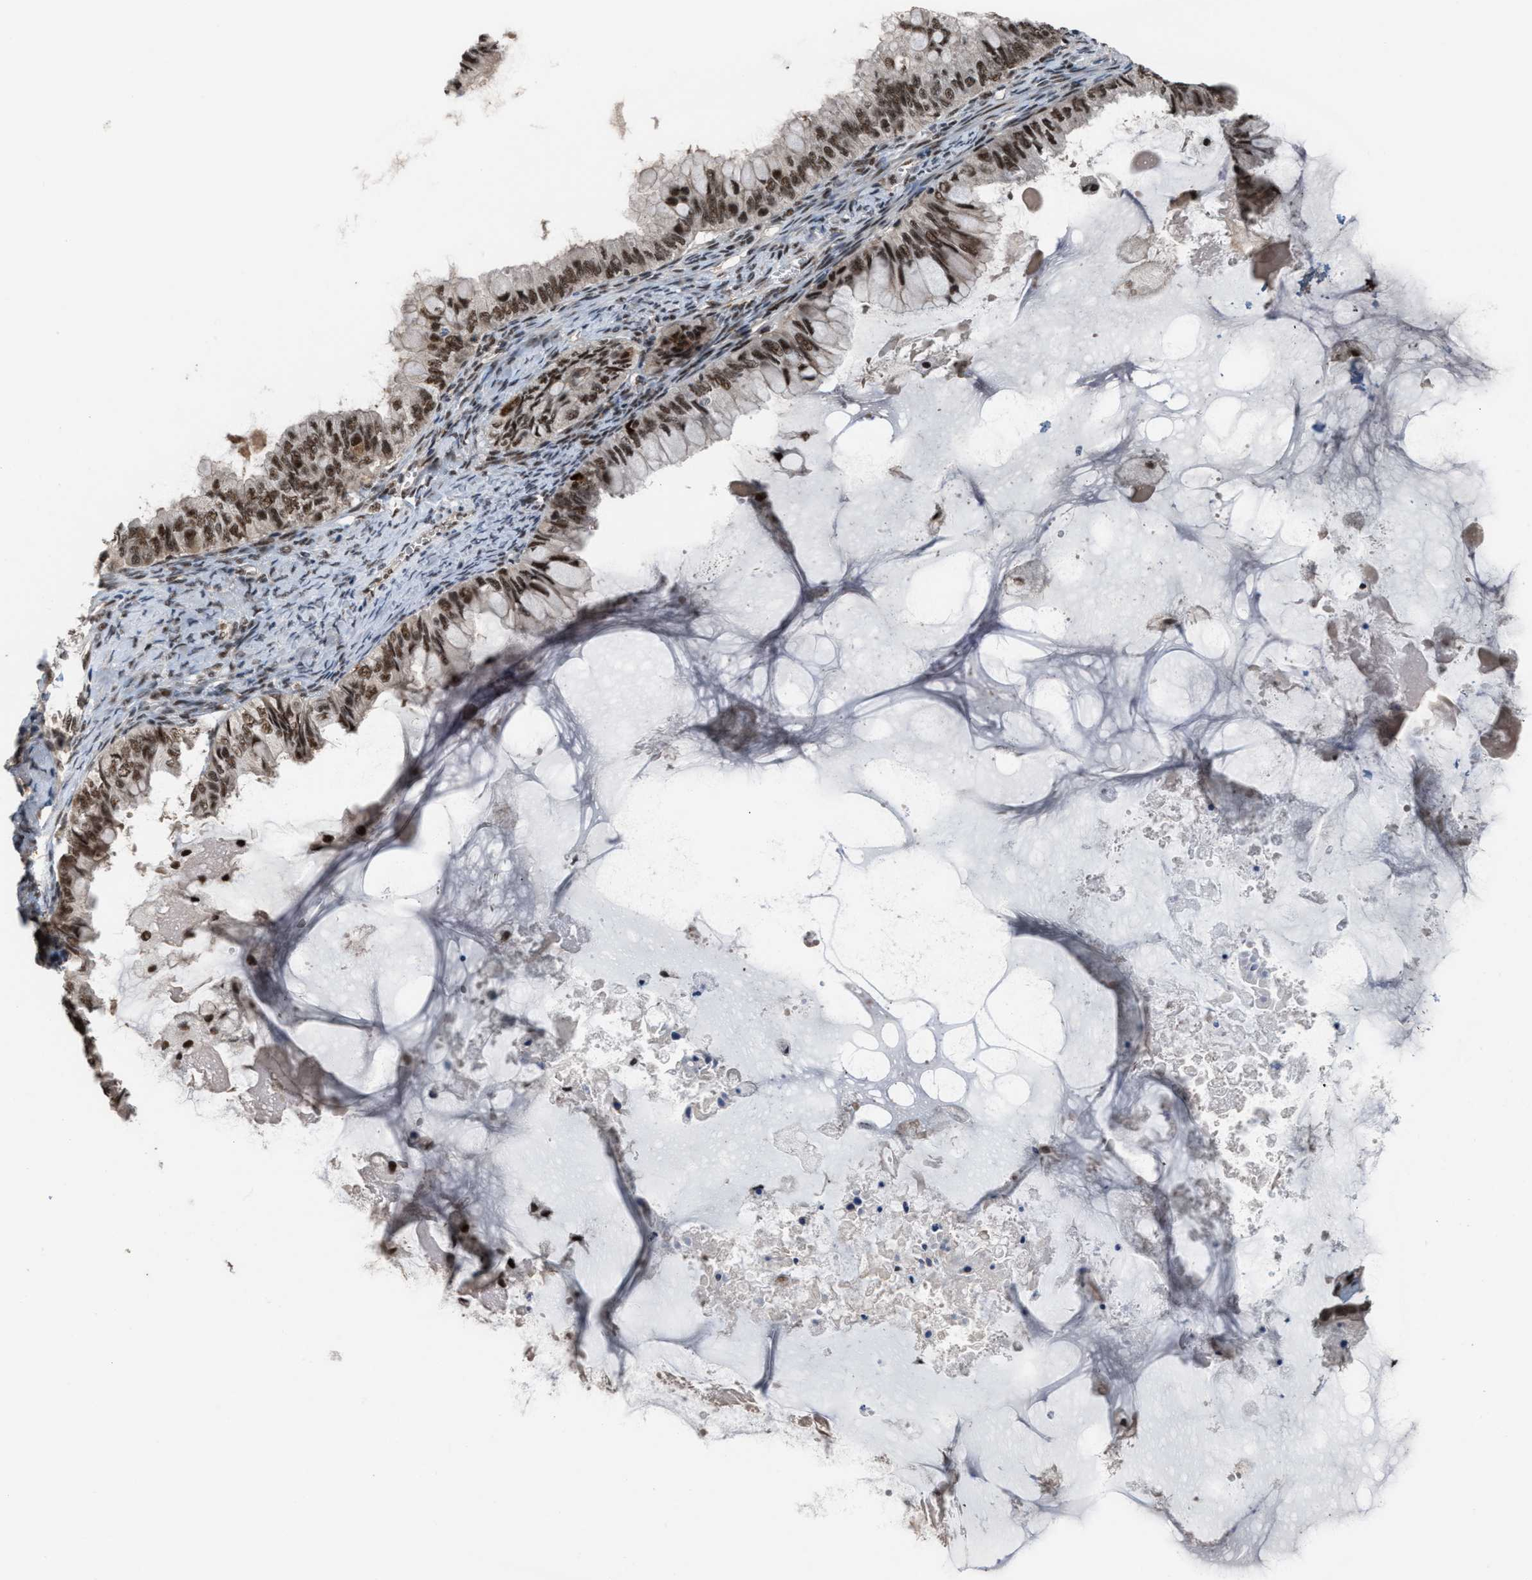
{"staining": {"intensity": "moderate", "quantity": ">75%", "location": "nuclear"}, "tissue": "ovarian cancer", "cell_type": "Tumor cells", "image_type": "cancer", "snomed": [{"axis": "morphology", "description": "Cystadenocarcinoma, mucinous, NOS"}, {"axis": "topography", "description": "Ovary"}], "caption": "Immunohistochemical staining of ovarian mucinous cystadenocarcinoma displays medium levels of moderate nuclear staining in about >75% of tumor cells.", "gene": "PRPF4", "patient": {"sex": "female", "age": 80}}